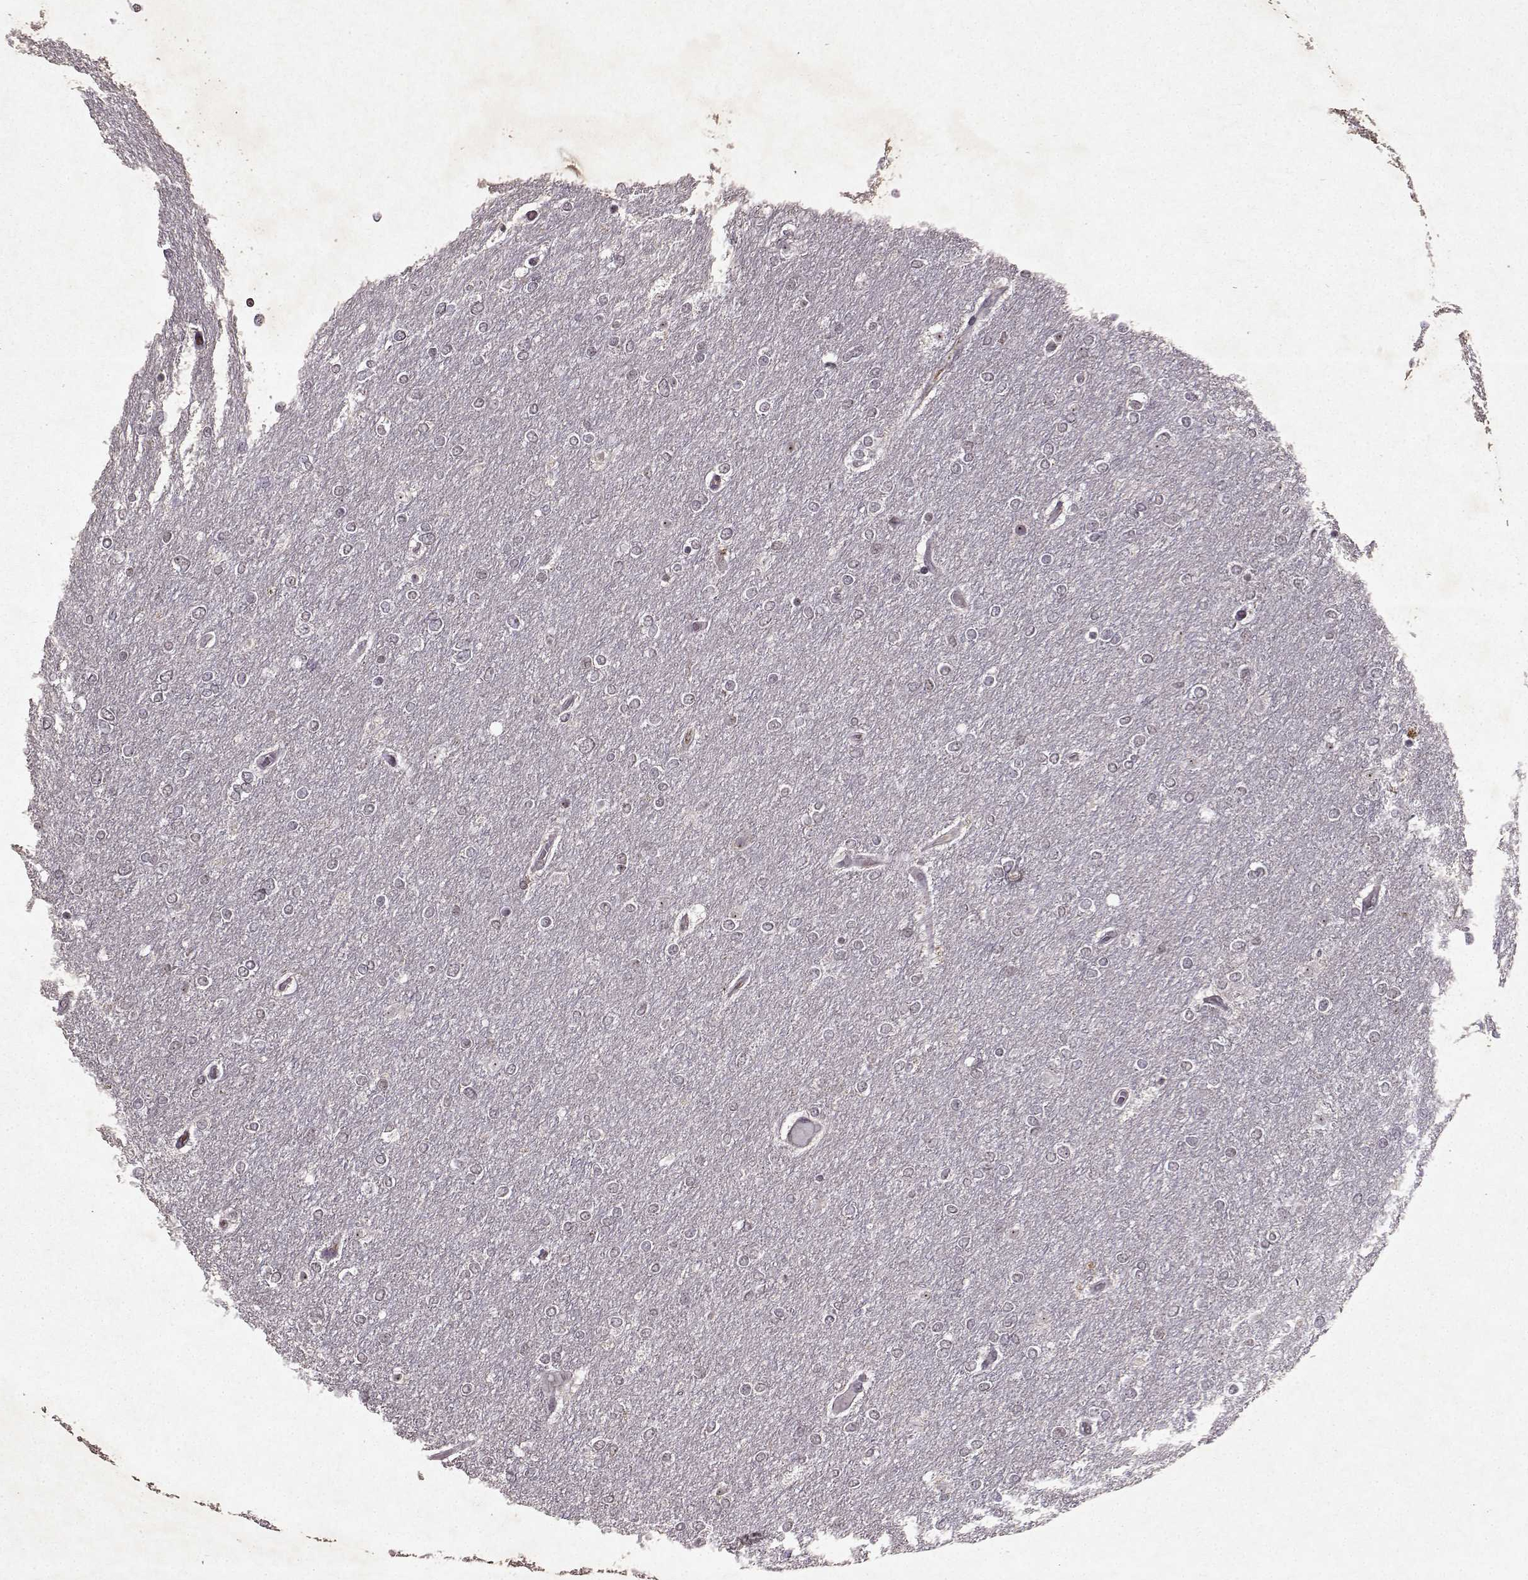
{"staining": {"intensity": "negative", "quantity": "none", "location": "none"}, "tissue": "glioma", "cell_type": "Tumor cells", "image_type": "cancer", "snomed": [{"axis": "morphology", "description": "Glioma, malignant, High grade"}, {"axis": "topography", "description": "Brain"}], "caption": "Immunohistochemical staining of malignant glioma (high-grade) displays no significant staining in tumor cells. Nuclei are stained in blue.", "gene": "DDX56", "patient": {"sex": "female", "age": 61}}